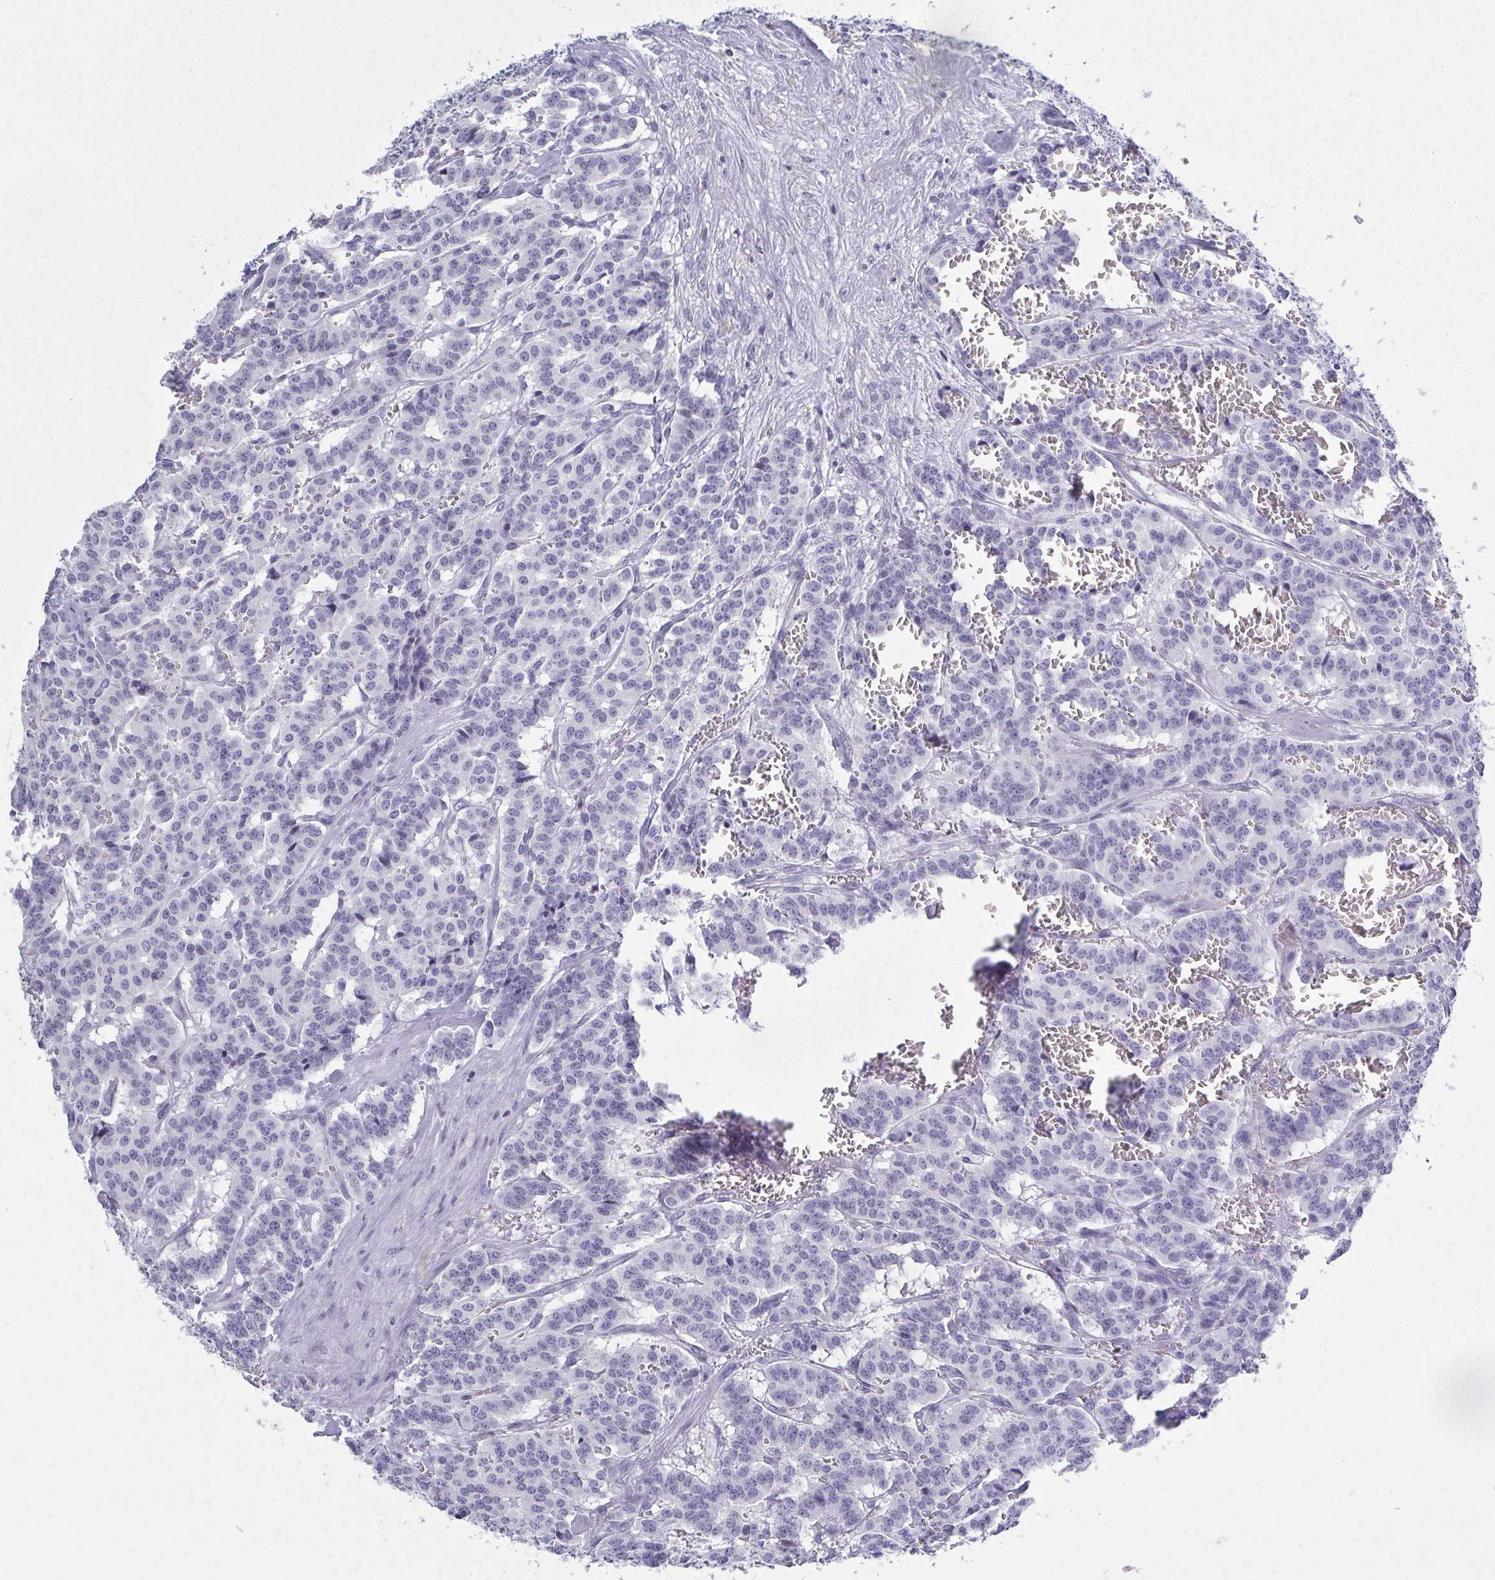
{"staining": {"intensity": "negative", "quantity": "none", "location": "none"}, "tissue": "carcinoid", "cell_type": "Tumor cells", "image_type": "cancer", "snomed": [{"axis": "morphology", "description": "Normal tissue, NOS"}, {"axis": "morphology", "description": "Carcinoid, malignant, NOS"}, {"axis": "topography", "description": "Lung"}], "caption": "Immunohistochemistry image of carcinoid stained for a protein (brown), which shows no staining in tumor cells.", "gene": "BZW1", "patient": {"sex": "female", "age": 46}}